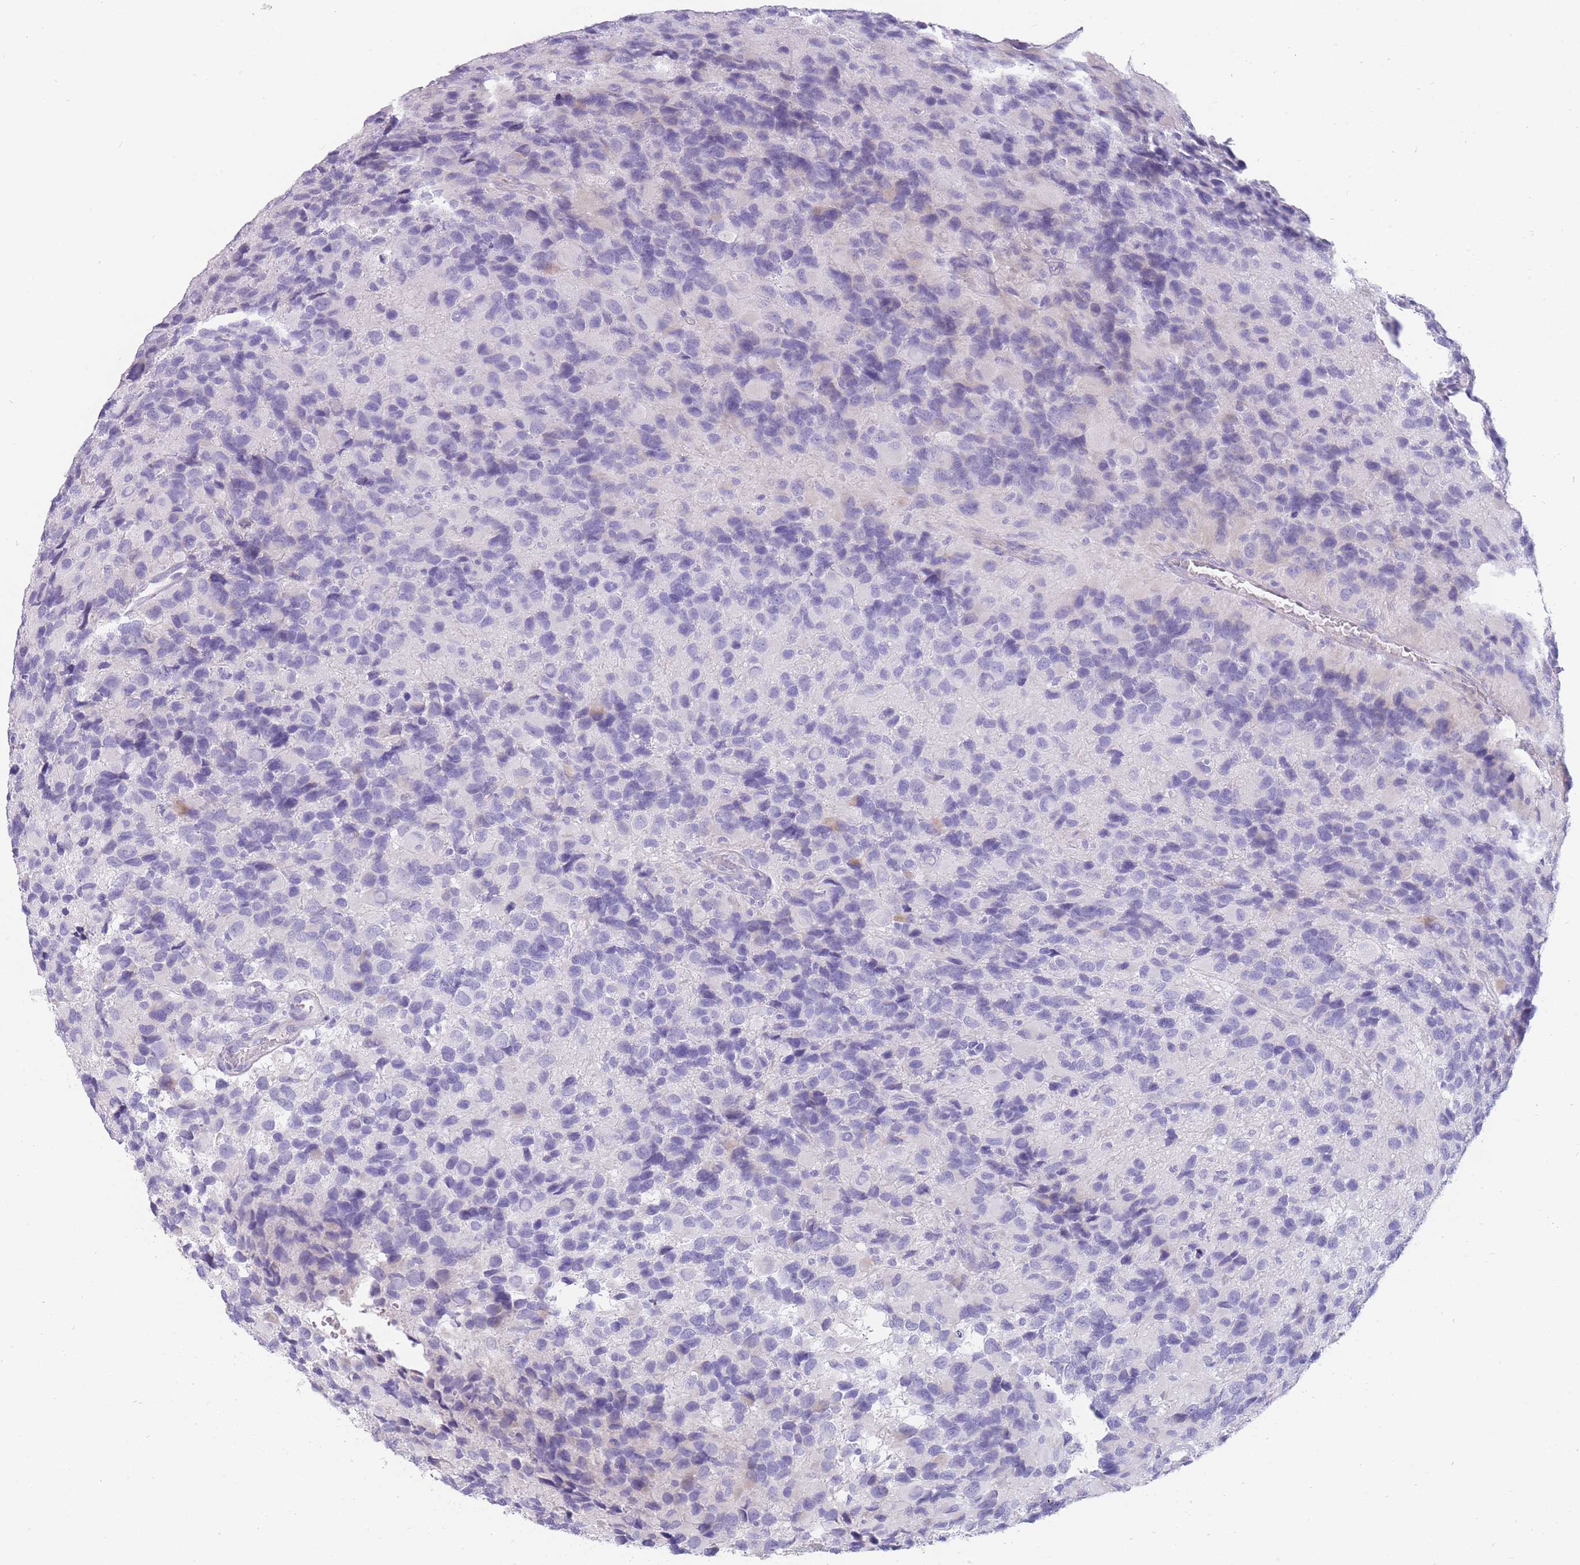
{"staining": {"intensity": "negative", "quantity": "none", "location": "none"}, "tissue": "glioma", "cell_type": "Tumor cells", "image_type": "cancer", "snomed": [{"axis": "morphology", "description": "Glioma, malignant, High grade"}, {"axis": "topography", "description": "Brain"}], "caption": "Tumor cells are negative for brown protein staining in glioma.", "gene": "UPK1A", "patient": {"sex": "male", "age": 77}}